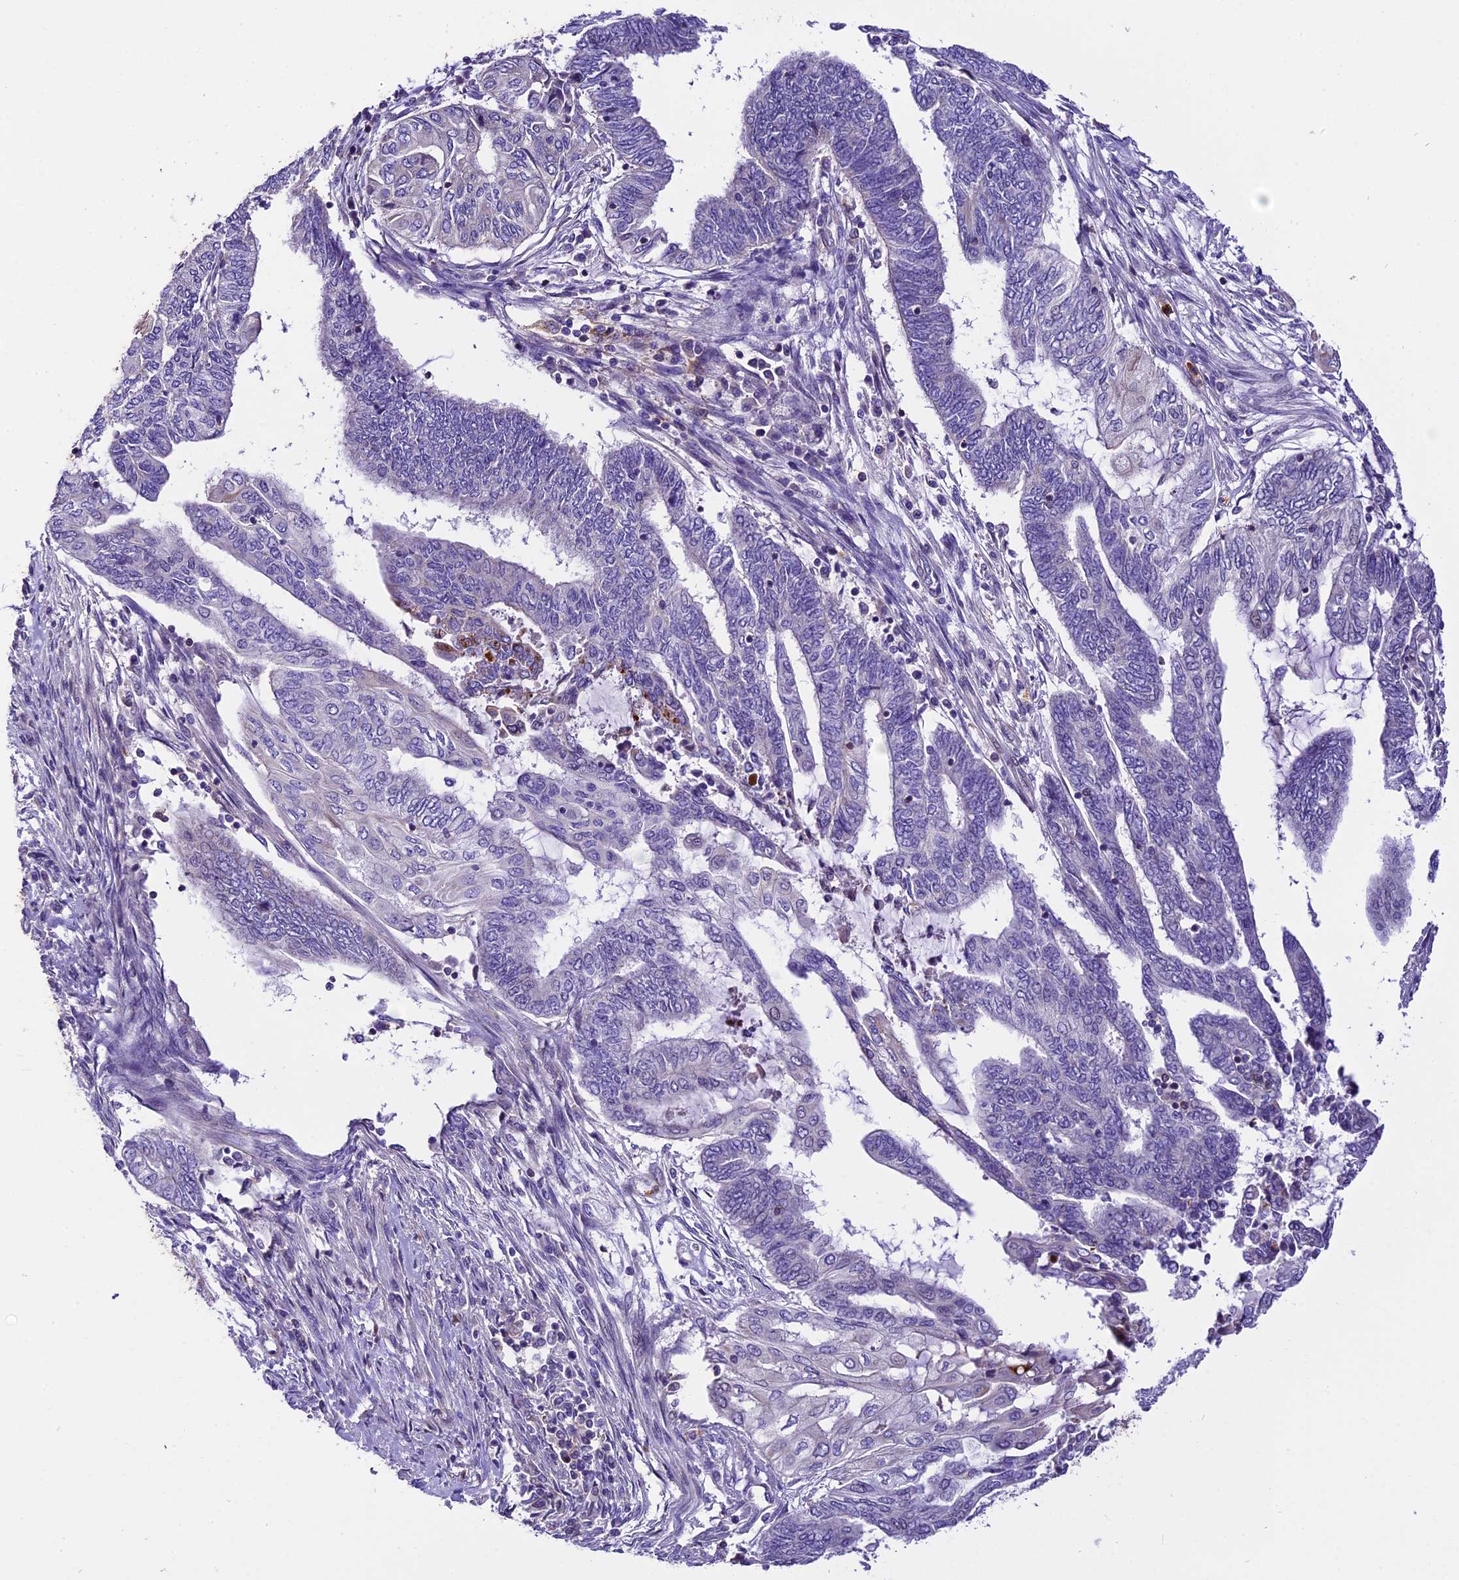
{"staining": {"intensity": "negative", "quantity": "none", "location": "none"}, "tissue": "endometrial cancer", "cell_type": "Tumor cells", "image_type": "cancer", "snomed": [{"axis": "morphology", "description": "Adenocarcinoma, NOS"}, {"axis": "topography", "description": "Uterus"}, {"axis": "topography", "description": "Endometrium"}], "caption": "This is an immunohistochemistry micrograph of endometrial cancer (adenocarcinoma). There is no staining in tumor cells.", "gene": "MAP3K7CL", "patient": {"sex": "female", "age": 70}}